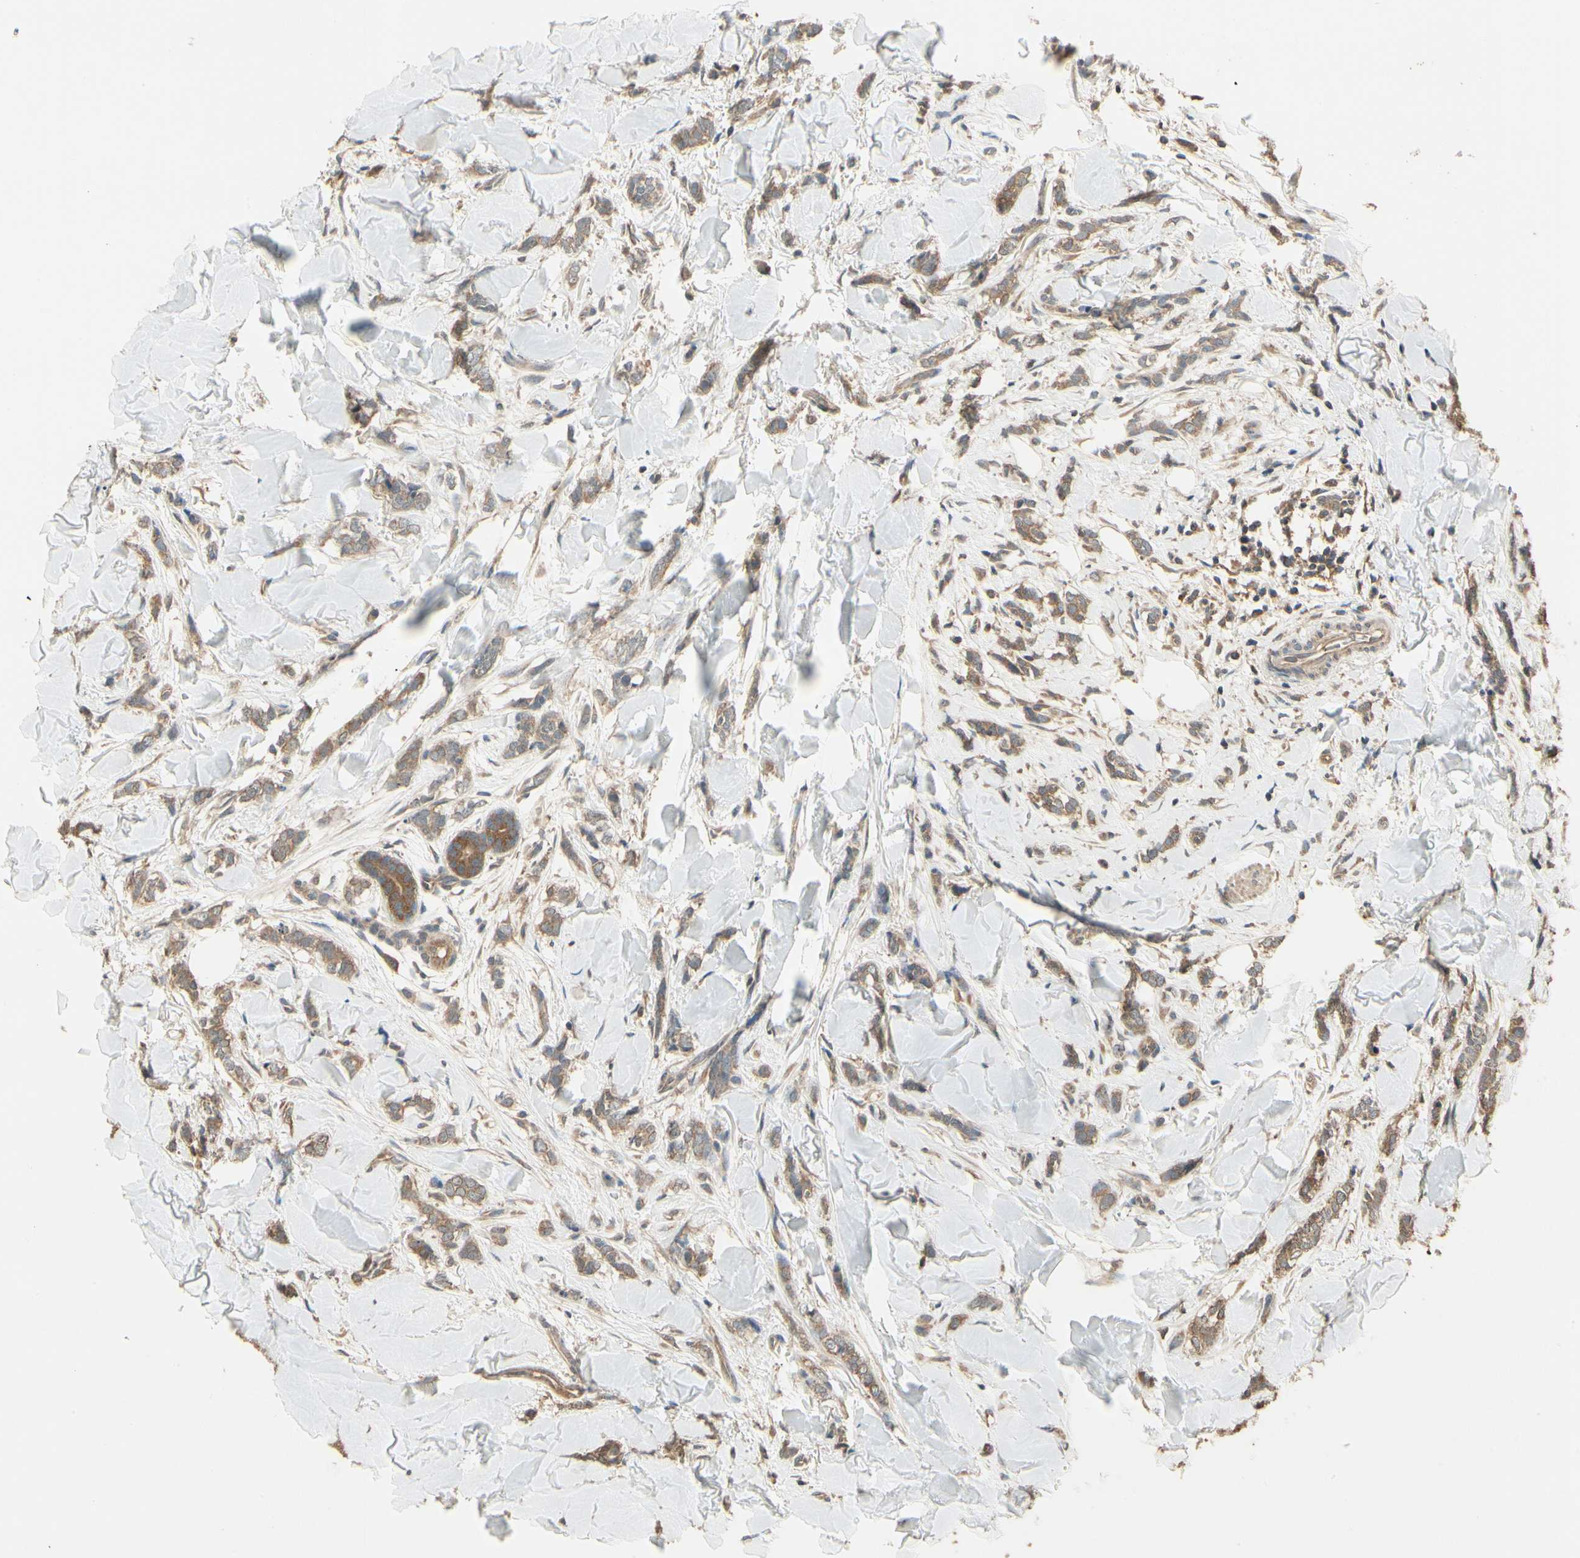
{"staining": {"intensity": "moderate", "quantity": ">75%", "location": "cytoplasmic/membranous"}, "tissue": "breast cancer", "cell_type": "Tumor cells", "image_type": "cancer", "snomed": [{"axis": "morphology", "description": "Lobular carcinoma"}, {"axis": "topography", "description": "Skin"}, {"axis": "topography", "description": "Breast"}], "caption": "The micrograph shows staining of lobular carcinoma (breast), revealing moderate cytoplasmic/membranous protein expression (brown color) within tumor cells.", "gene": "CCT7", "patient": {"sex": "female", "age": 46}}